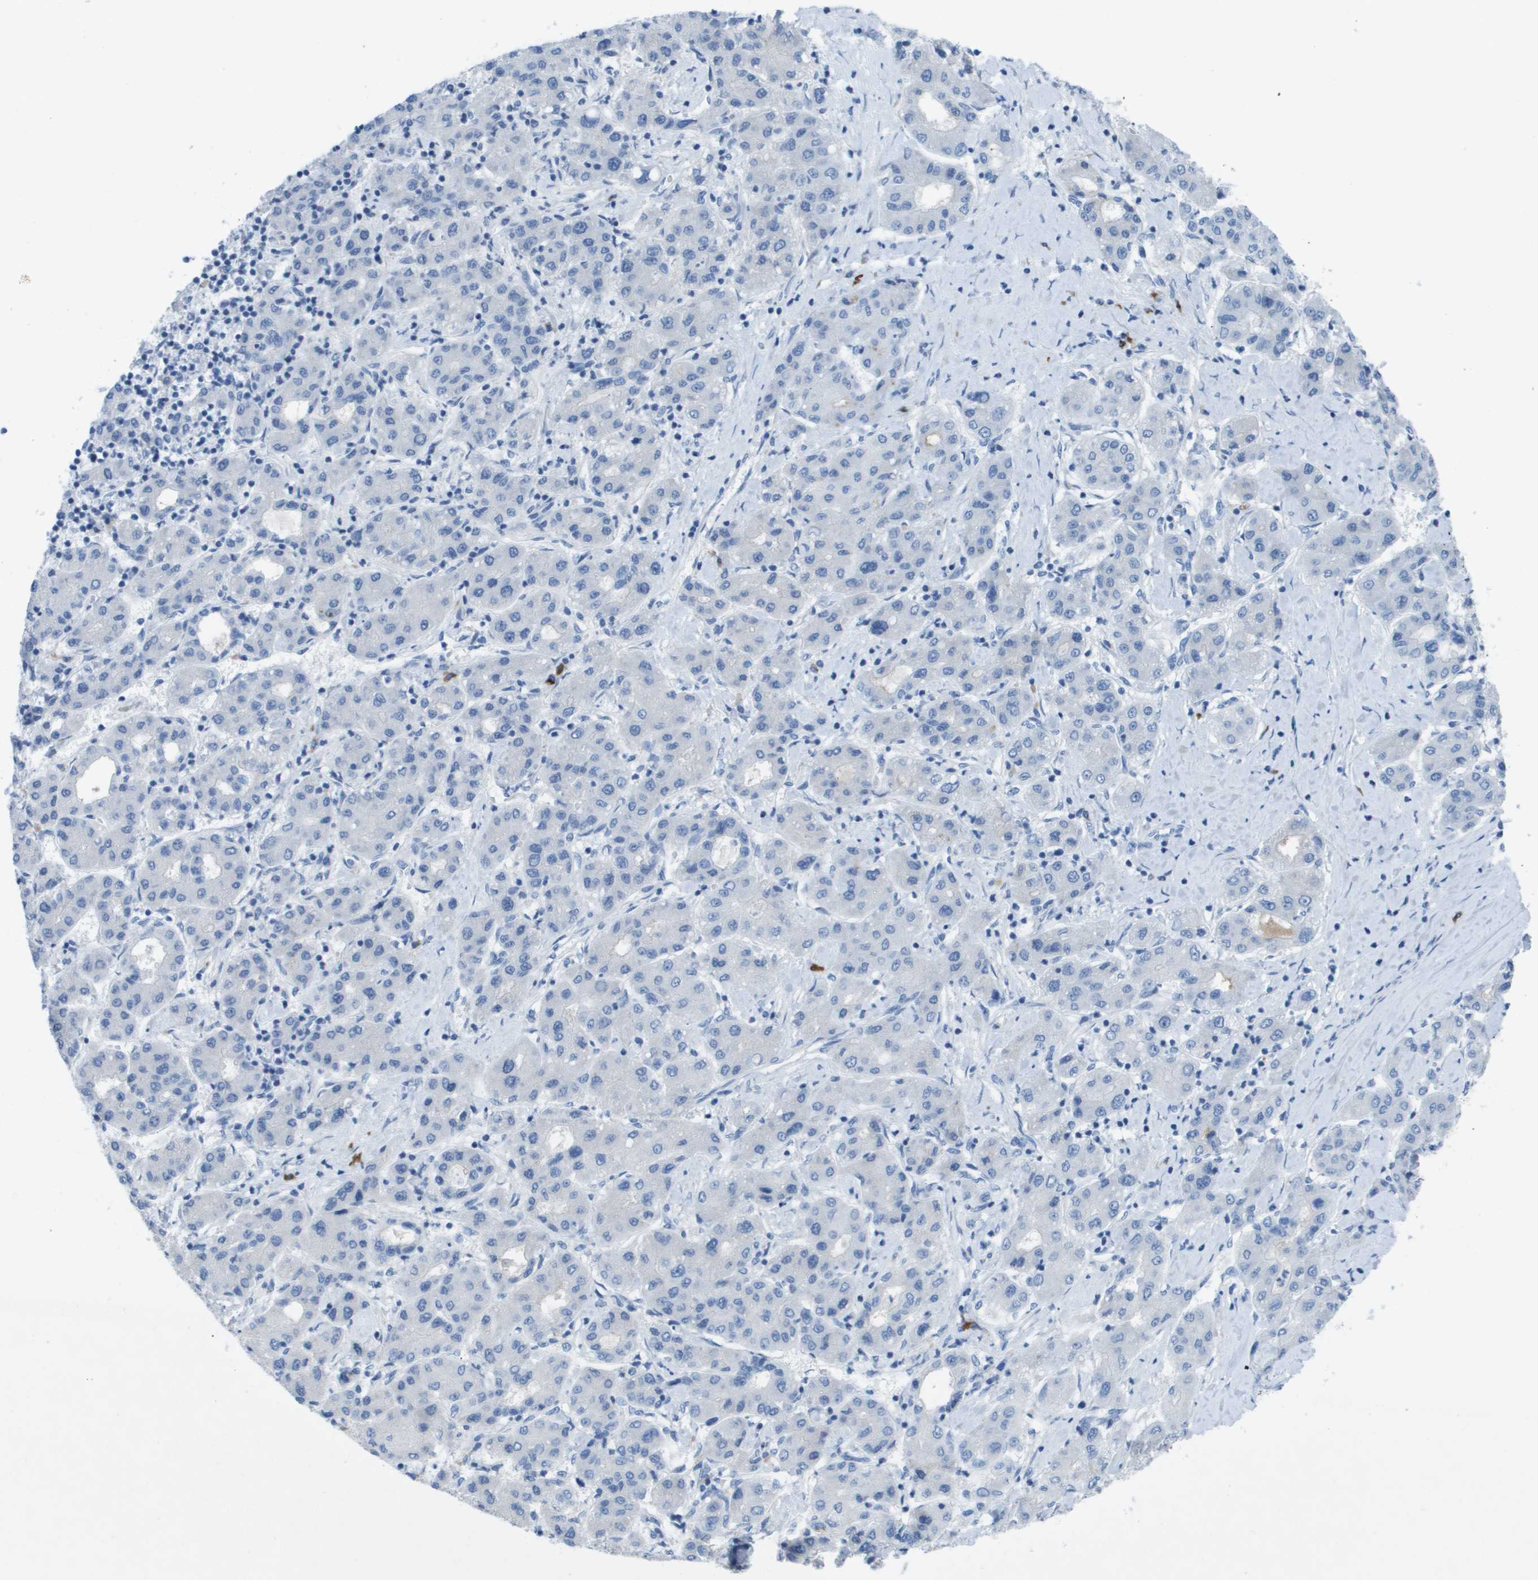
{"staining": {"intensity": "negative", "quantity": "none", "location": "none"}, "tissue": "liver cancer", "cell_type": "Tumor cells", "image_type": "cancer", "snomed": [{"axis": "morphology", "description": "Carcinoma, Hepatocellular, NOS"}, {"axis": "topography", "description": "Liver"}], "caption": "Tumor cells are negative for brown protein staining in liver hepatocellular carcinoma.", "gene": "GPR18", "patient": {"sex": "male", "age": 65}}